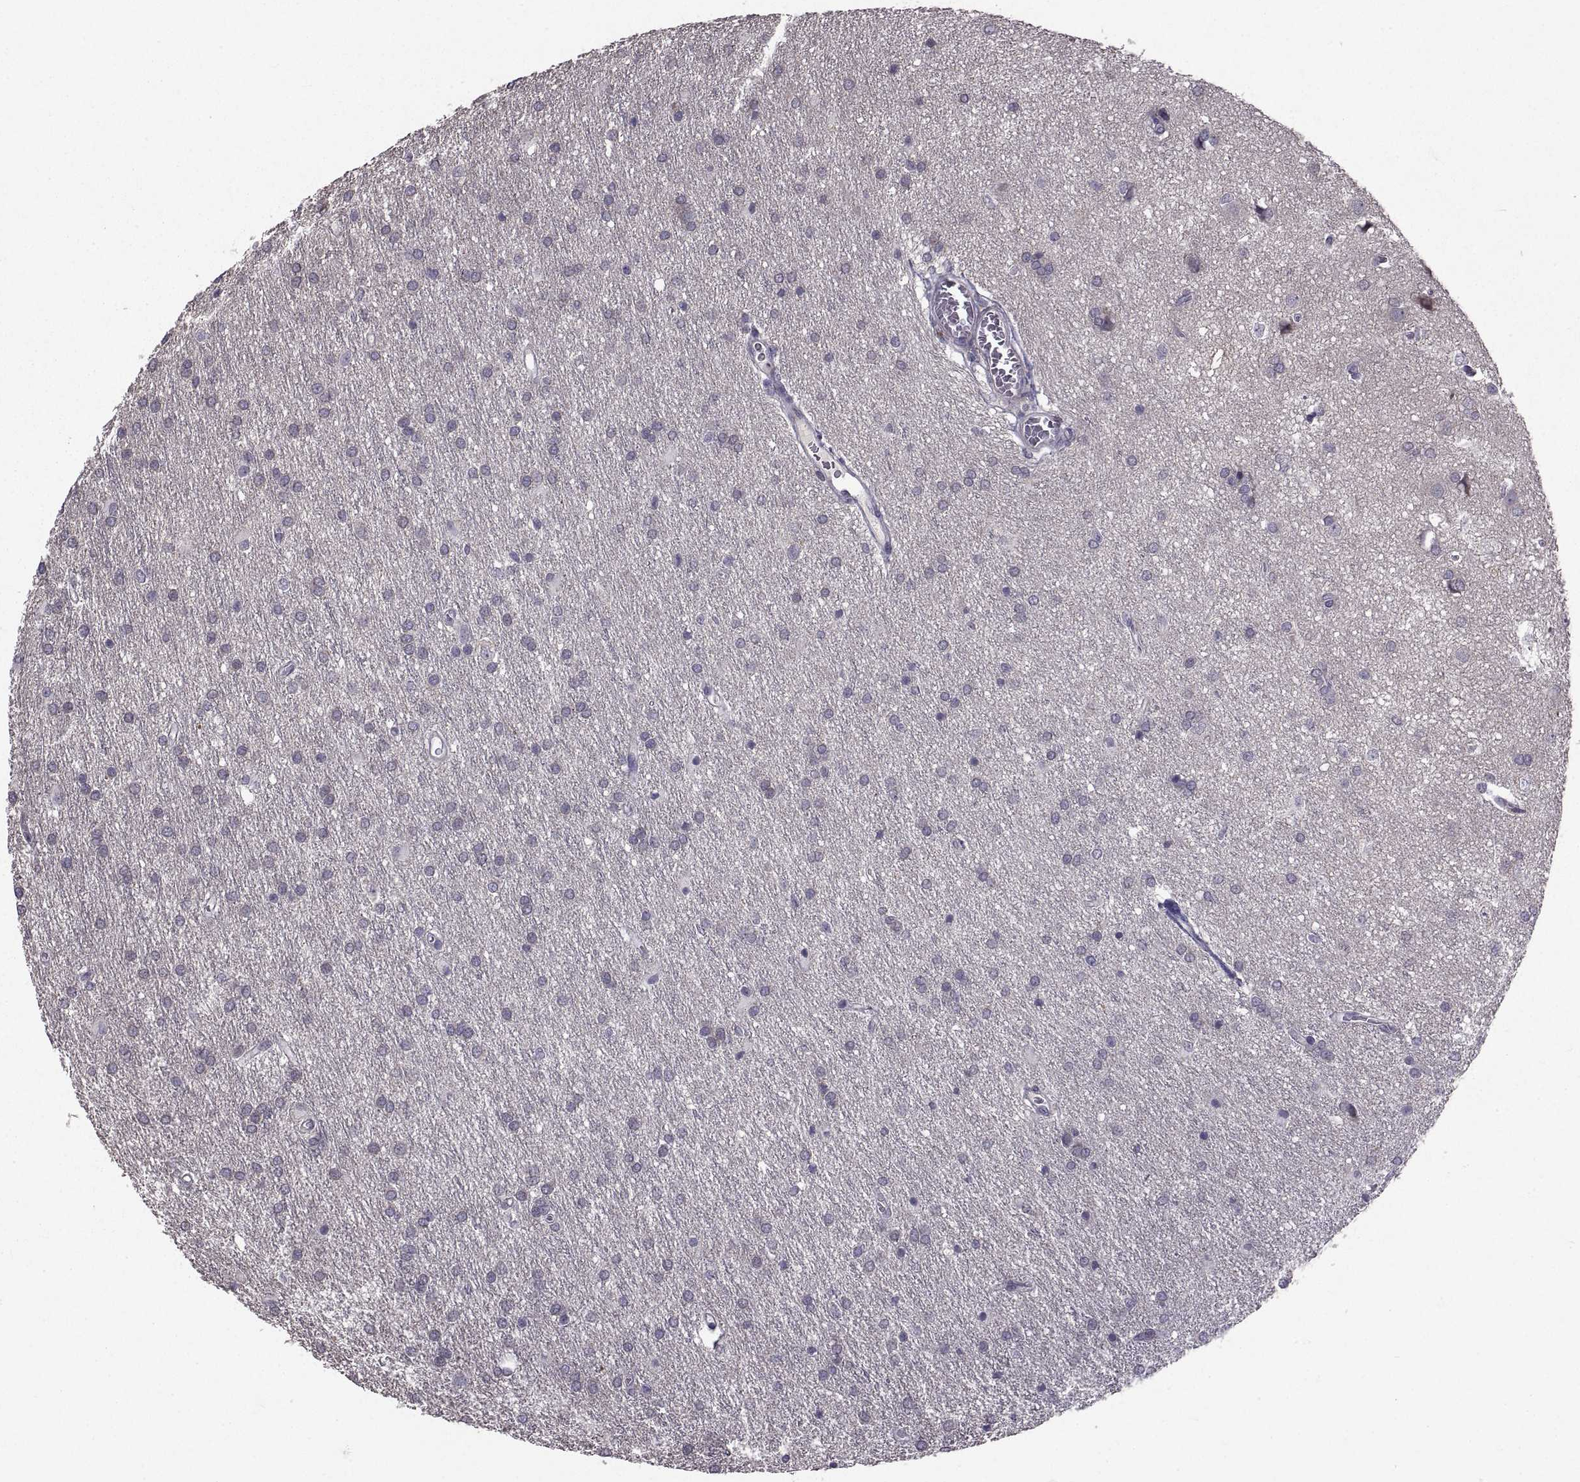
{"staining": {"intensity": "negative", "quantity": "none", "location": "none"}, "tissue": "glioma", "cell_type": "Tumor cells", "image_type": "cancer", "snomed": [{"axis": "morphology", "description": "Glioma, malignant, Low grade"}, {"axis": "topography", "description": "Brain"}], "caption": "A histopathology image of human malignant glioma (low-grade) is negative for staining in tumor cells. (Brightfield microscopy of DAB immunohistochemistry at high magnification).", "gene": "NPTX2", "patient": {"sex": "female", "age": 32}}